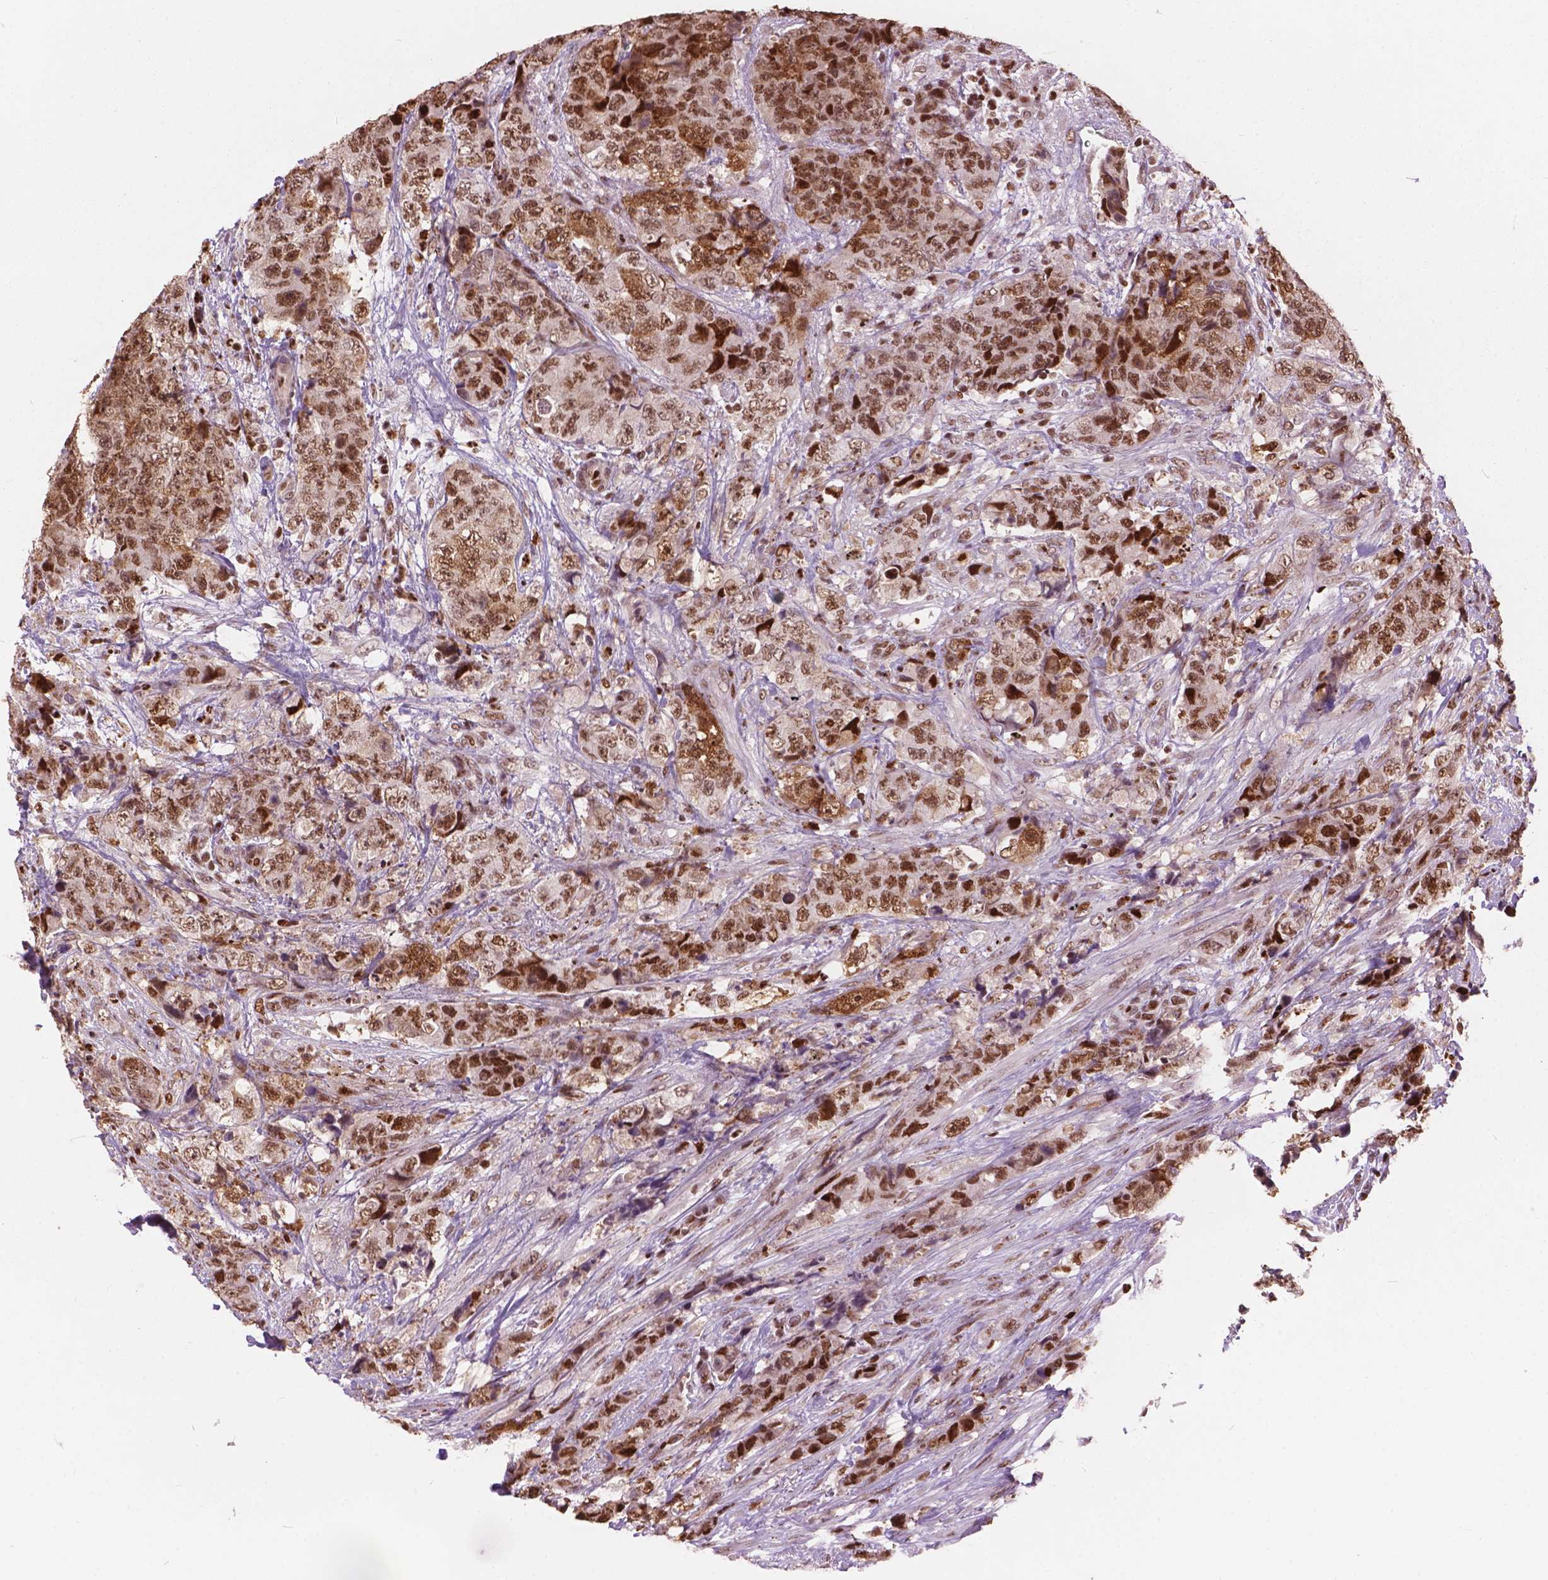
{"staining": {"intensity": "strong", "quantity": ">75%", "location": "nuclear"}, "tissue": "urothelial cancer", "cell_type": "Tumor cells", "image_type": "cancer", "snomed": [{"axis": "morphology", "description": "Urothelial carcinoma, High grade"}, {"axis": "topography", "description": "Urinary bladder"}], "caption": "The histopathology image demonstrates staining of high-grade urothelial carcinoma, revealing strong nuclear protein positivity (brown color) within tumor cells. (brown staining indicates protein expression, while blue staining denotes nuclei).", "gene": "ANP32B", "patient": {"sex": "female", "age": 78}}